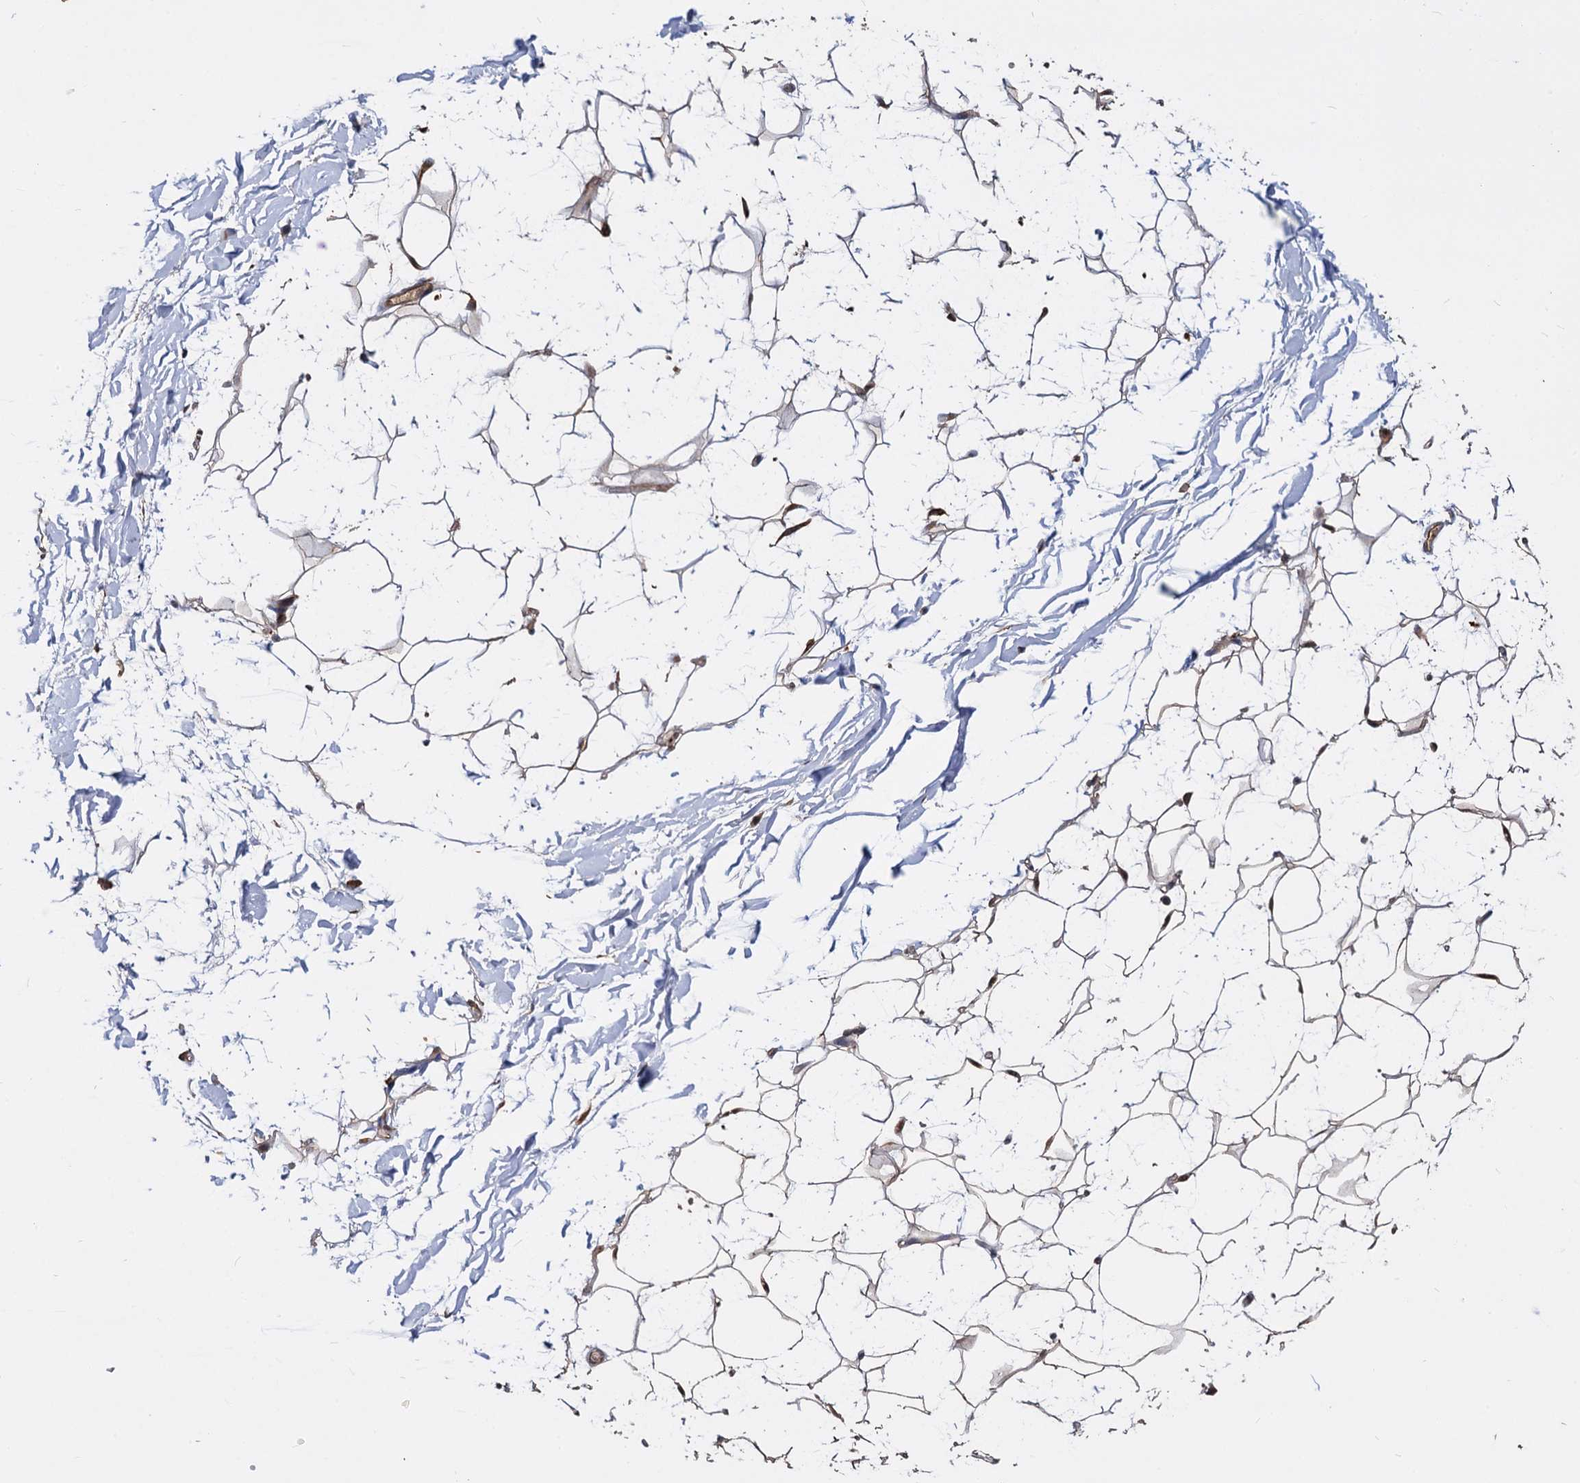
{"staining": {"intensity": "moderate", "quantity": ">75%", "location": "cytoplasmic/membranous"}, "tissue": "adipose tissue", "cell_type": "Adipocytes", "image_type": "normal", "snomed": [{"axis": "morphology", "description": "Normal tissue, NOS"}, {"axis": "topography", "description": "Breast"}], "caption": "The histopathology image reveals staining of benign adipose tissue, revealing moderate cytoplasmic/membranous protein expression (brown color) within adipocytes.", "gene": "PSMD4", "patient": {"sex": "female", "age": 26}}